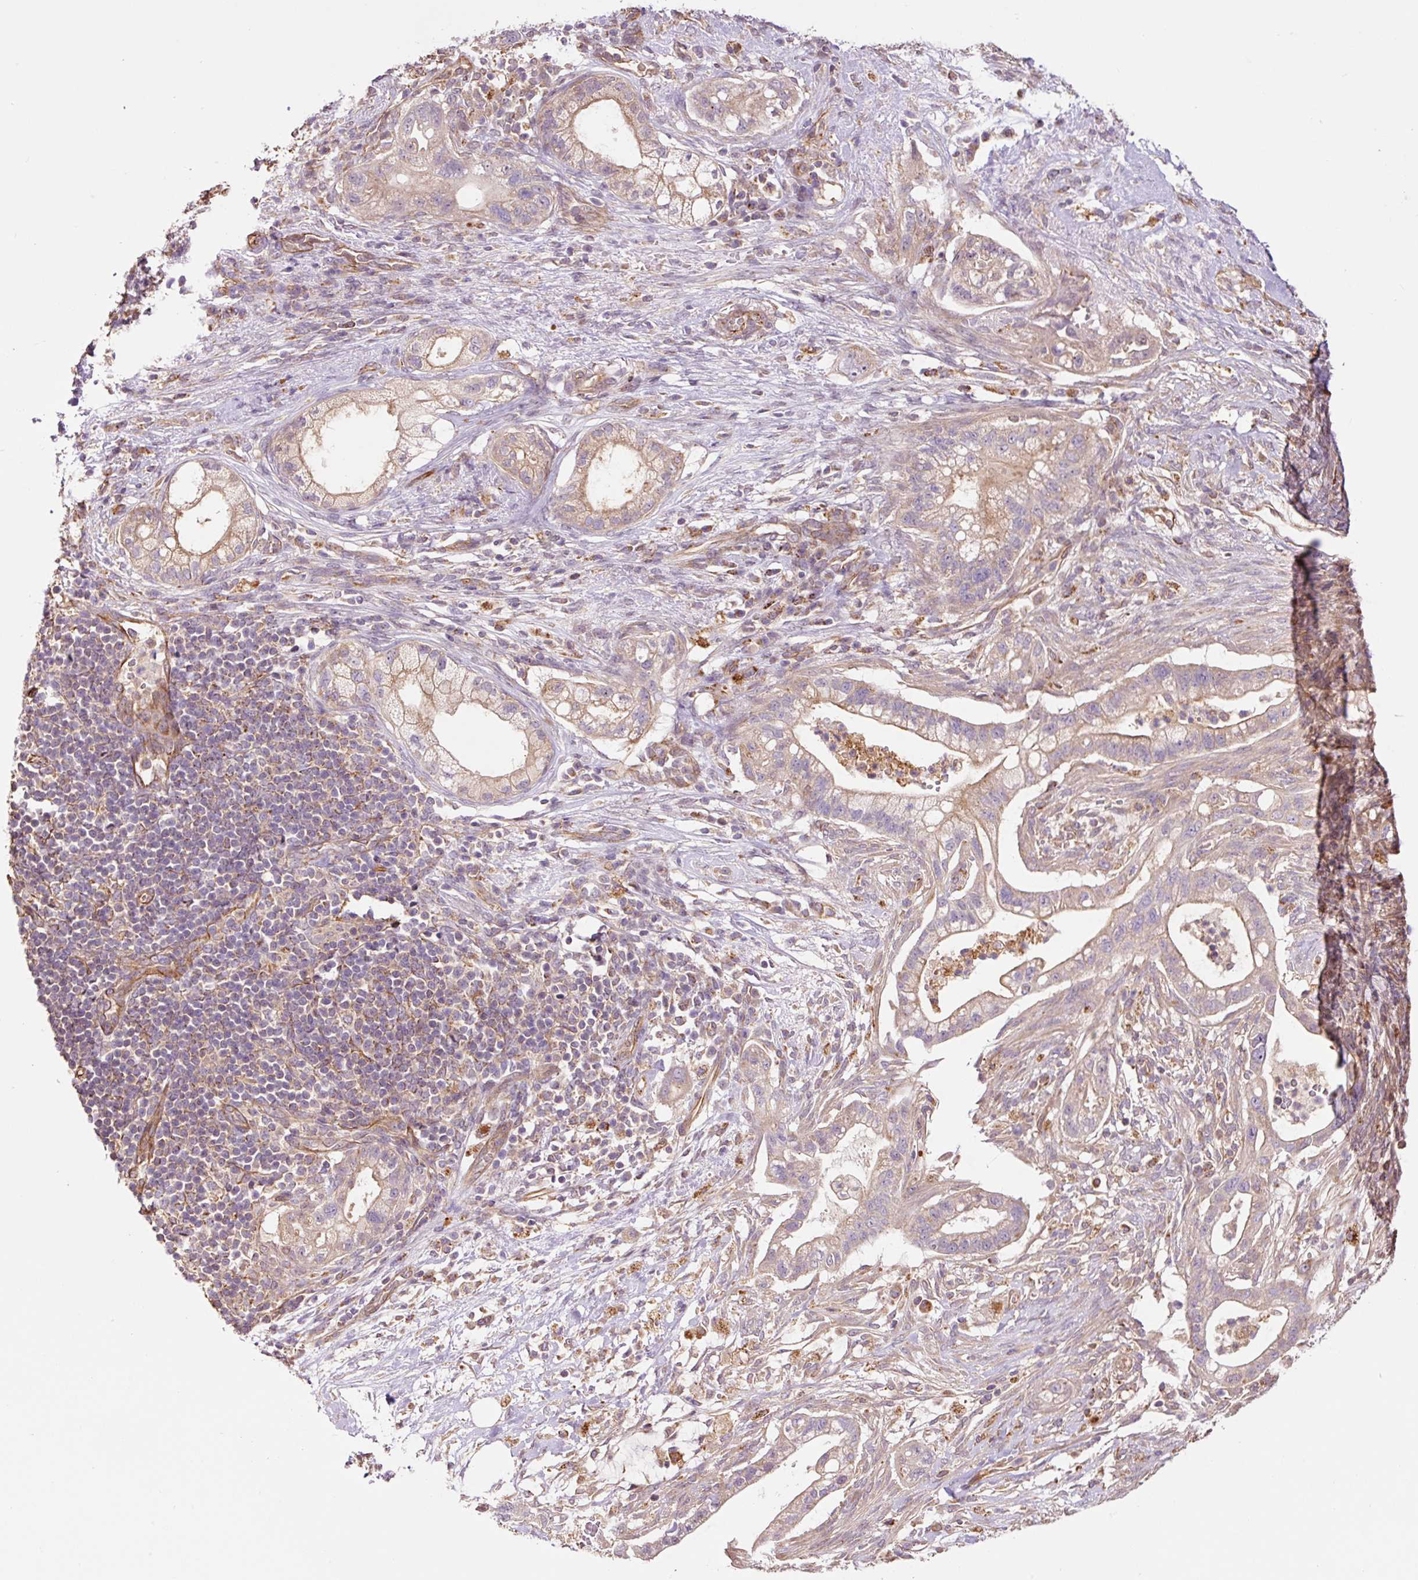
{"staining": {"intensity": "weak", "quantity": "25%-75%", "location": "cytoplasmic/membranous"}, "tissue": "pancreatic cancer", "cell_type": "Tumor cells", "image_type": "cancer", "snomed": [{"axis": "morphology", "description": "Adenocarcinoma, NOS"}, {"axis": "topography", "description": "Pancreas"}], "caption": "Human pancreatic cancer (adenocarcinoma) stained with a brown dye displays weak cytoplasmic/membranous positive expression in approximately 25%-75% of tumor cells.", "gene": "PCK2", "patient": {"sex": "male", "age": 44}}